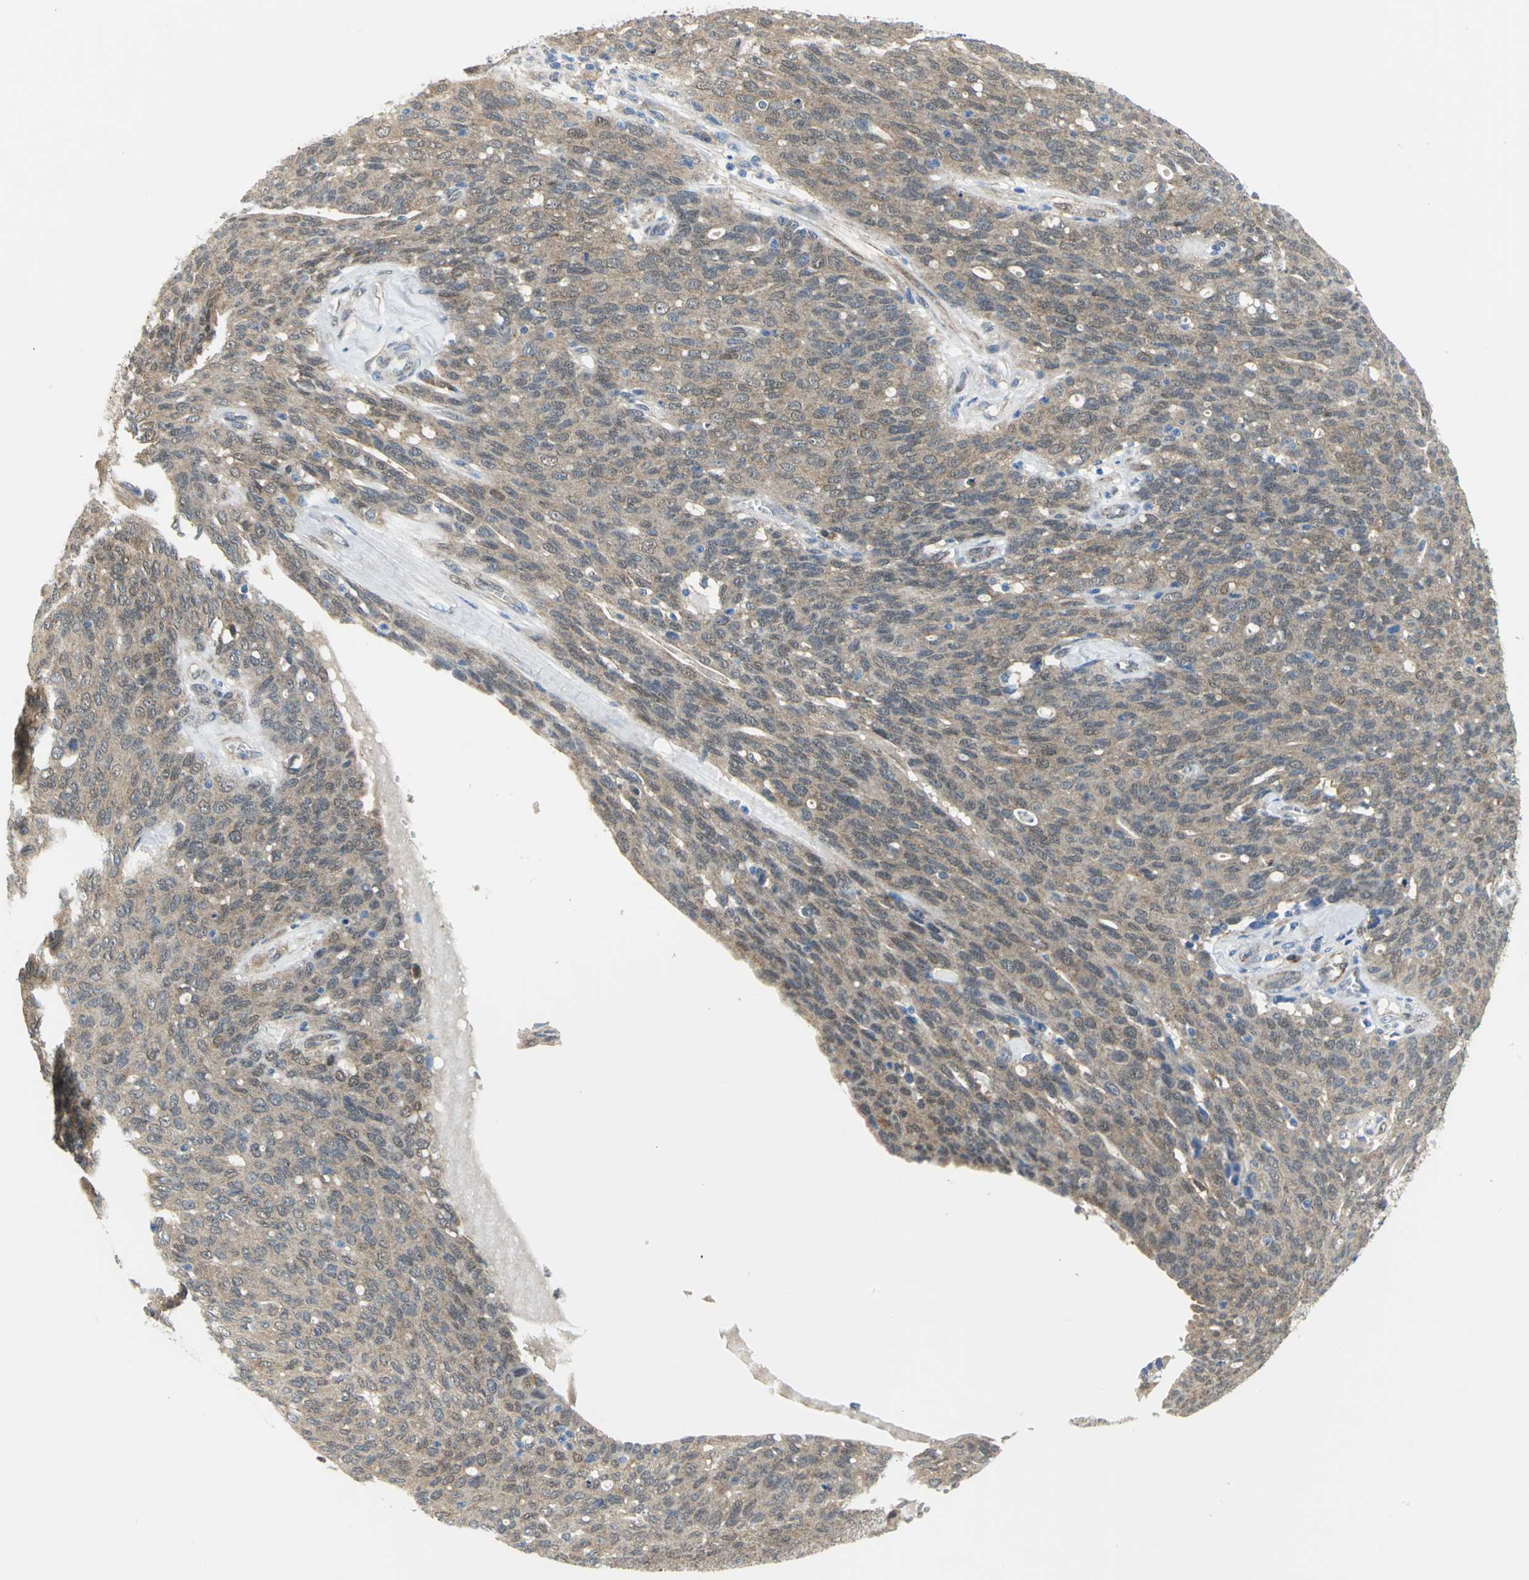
{"staining": {"intensity": "weak", "quantity": ">75%", "location": "cytoplasmic/membranous"}, "tissue": "ovarian cancer", "cell_type": "Tumor cells", "image_type": "cancer", "snomed": [{"axis": "morphology", "description": "Carcinoma, endometroid"}, {"axis": "topography", "description": "Ovary"}], "caption": "Ovarian endometroid carcinoma stained with immunohistochemistry (IHC) demonstrates weak cytoplasmic/membranous staining in approximately >75% of tumor cells.", "gene": "PGM3", "patient": {"sex": "female", "age": 60}}